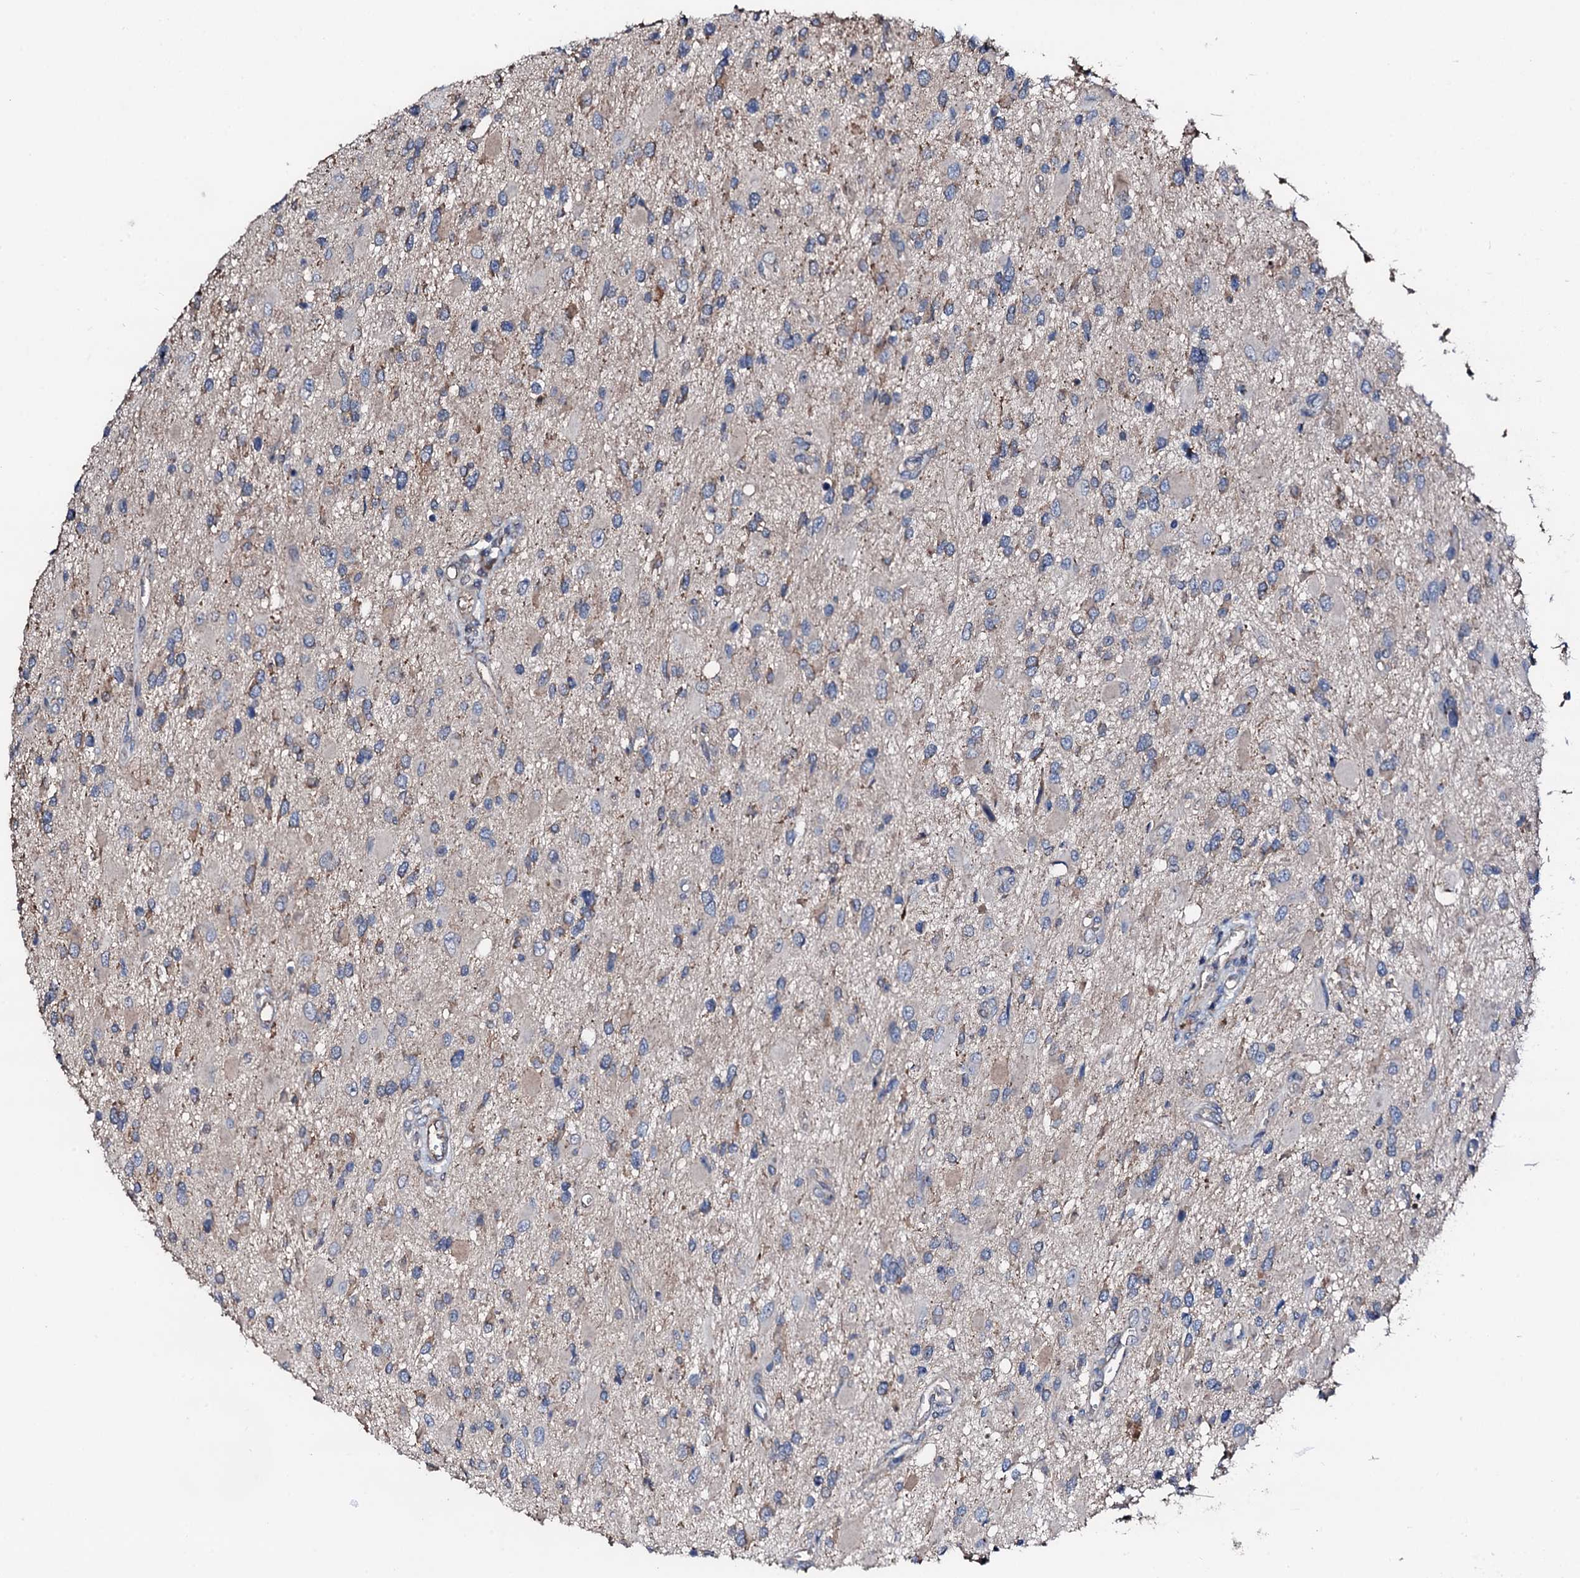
{"staining": {"intensity": "negative", "quantity": "none", "location": "none"}, "tissue": "glioma", "cell_type": "Tumor cells", "image_type": "cancer", "snomed": [{"axis": "morphology", "description": "Glioma, malignant, High grade"}, {"axis": "topography", "description": "Brain"}], "caption": "Immunohistochemical staining of high-grade glioma (malignant) exhibits no significant expression in tumor cells. The staining was performed using DAB to visualize the protein expression in brown, while the nuclei were stained in blue with hematoxylin (Magnification: 20x).", "gene": "TRAFD1", "patient": {"sex": "male", "age": 53}}